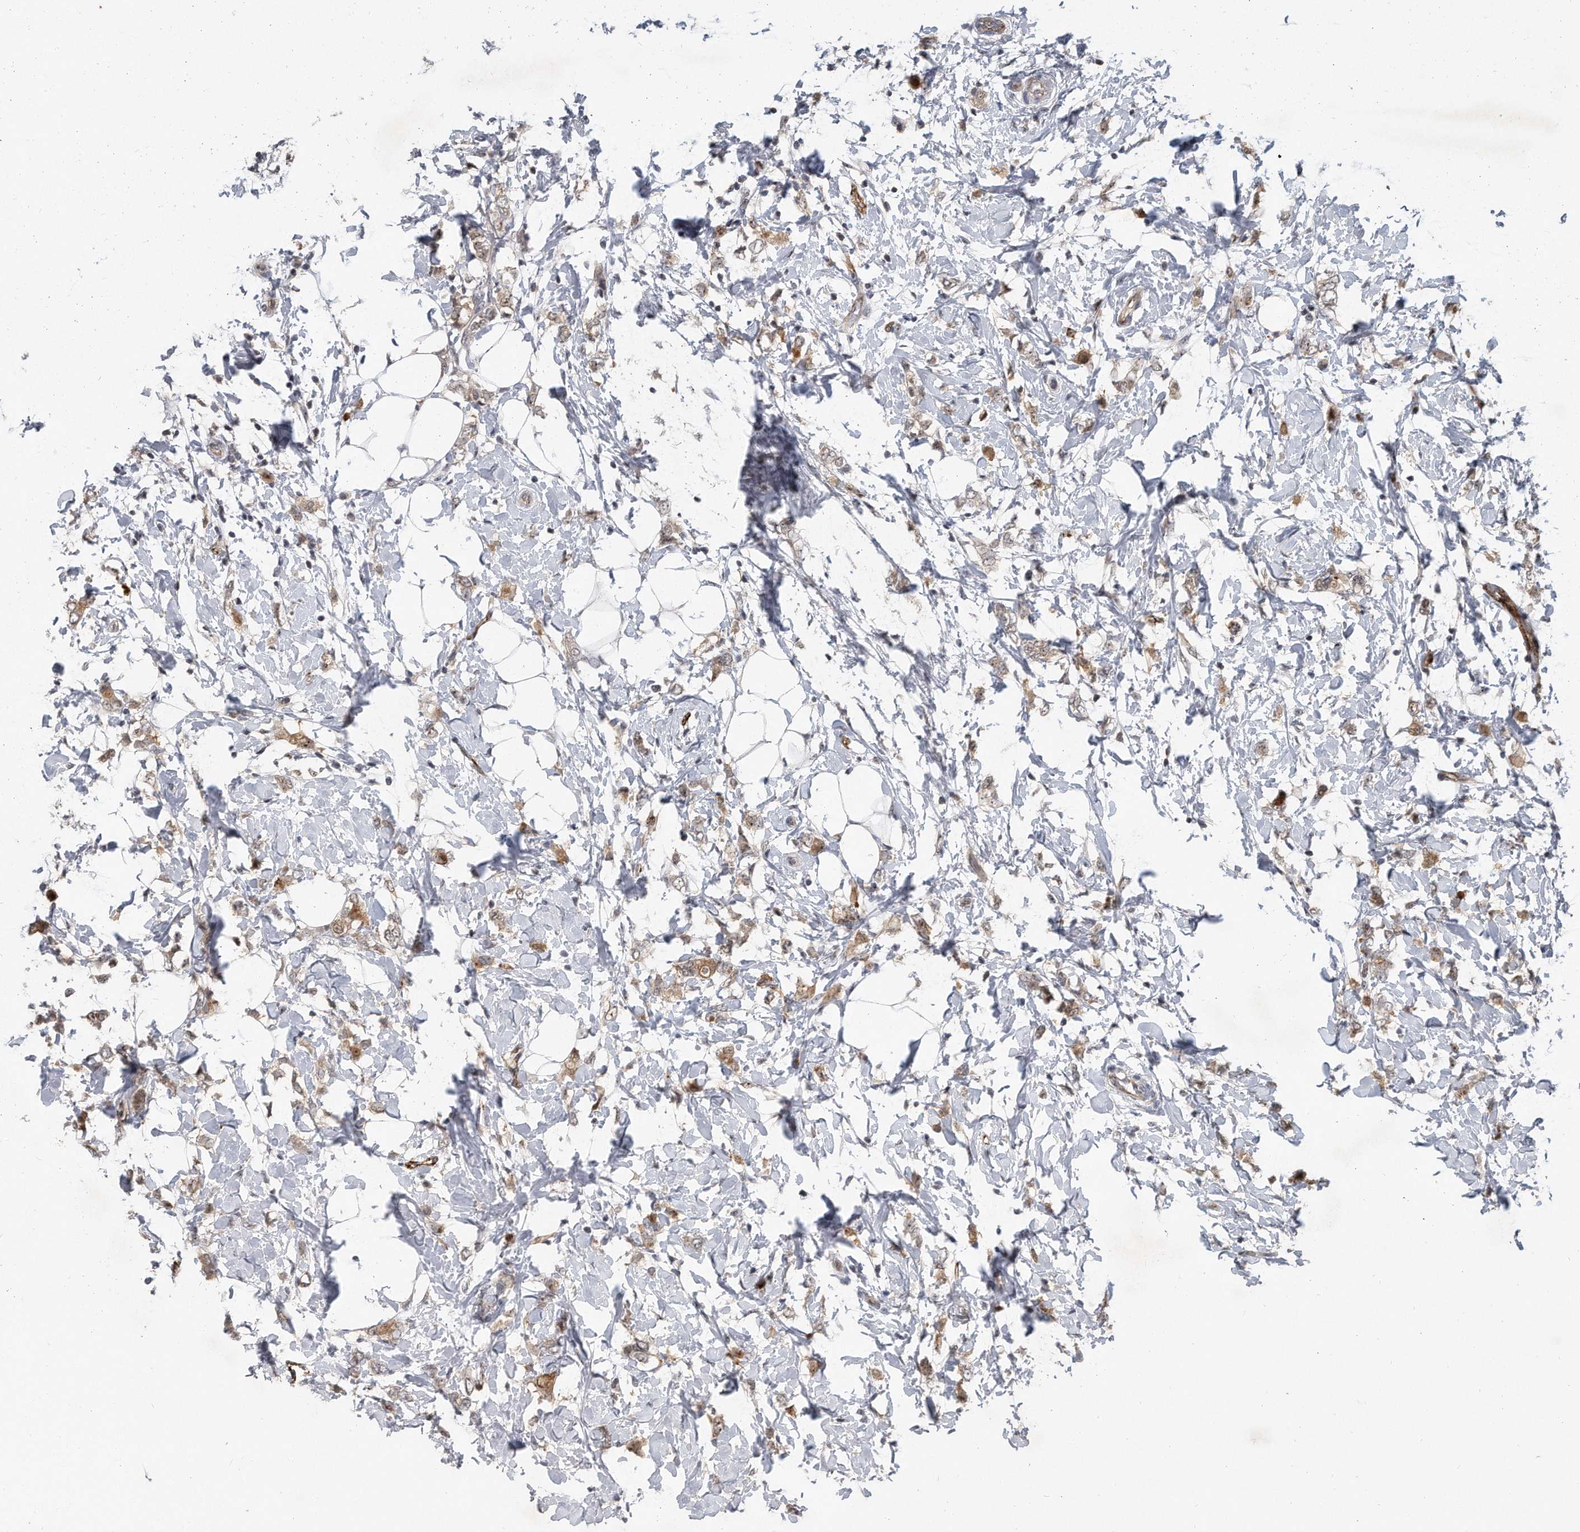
{"staining": {"intensity": "weak", "quantity": "25%-75%", "location": "cytoplasmic/membranous,nuclear"}, "tissue": "breast cancer", "cell_type": "Tumor cells", "image_type": "cancer", "snomed": [{"axis": "morphology", "description": "Normal tissue, NOS"}, {"axis": "morphology", "description": "Lobular carcinoma"}, {"axis": "topography", "description": "Breast"}], "caption": "A brown stain shows weak cytoplasmic/membranous and nuclear staining of a protein in breast cancer (lobular carcinoma) tumor cells. Nuclei are stained in blue.", "gene": "PGBD2", "patient": {"sex": "female", "age": 47}}